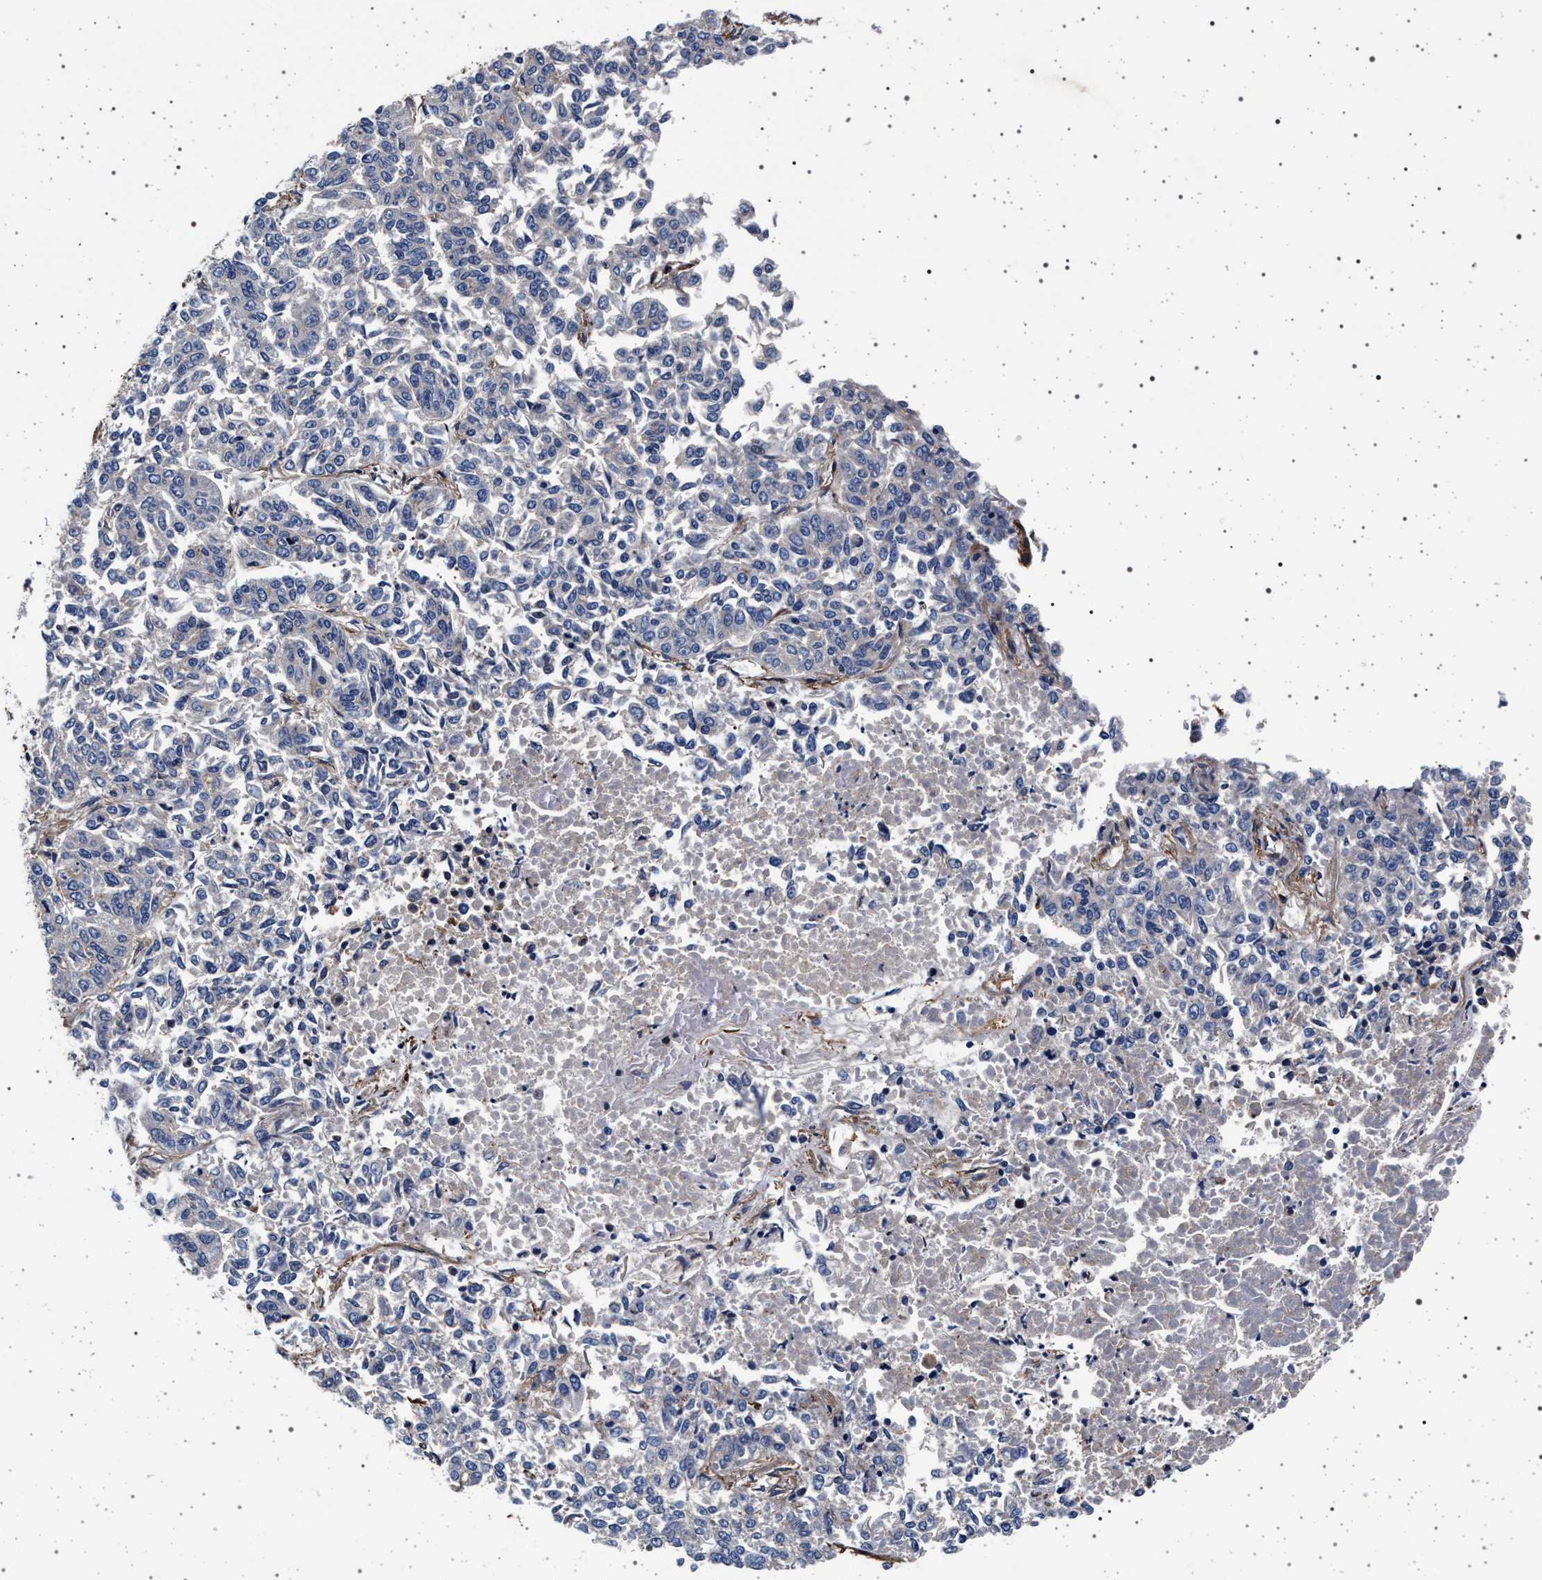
{"staining": {"intensity": "negative", "quantity": "none", "location": "none"}, "tissue": "lung cancer", "cell_type": "Tumor cells", "image_type": "cancer", "snomed": [{"axis": "morphology", "description": "Adenocarcinoma, NOS"}, {"axis": "topography", "description": "Lung"}], "caption": "Immunohistochemistry image of neoplastic tissue: human lung cancer (adenocarcinoma) stained with DAB reveals no significant protein positivity in tumor cells.", "gene": "KCNK6", "patient": {"sex": "male", "age": 84}}